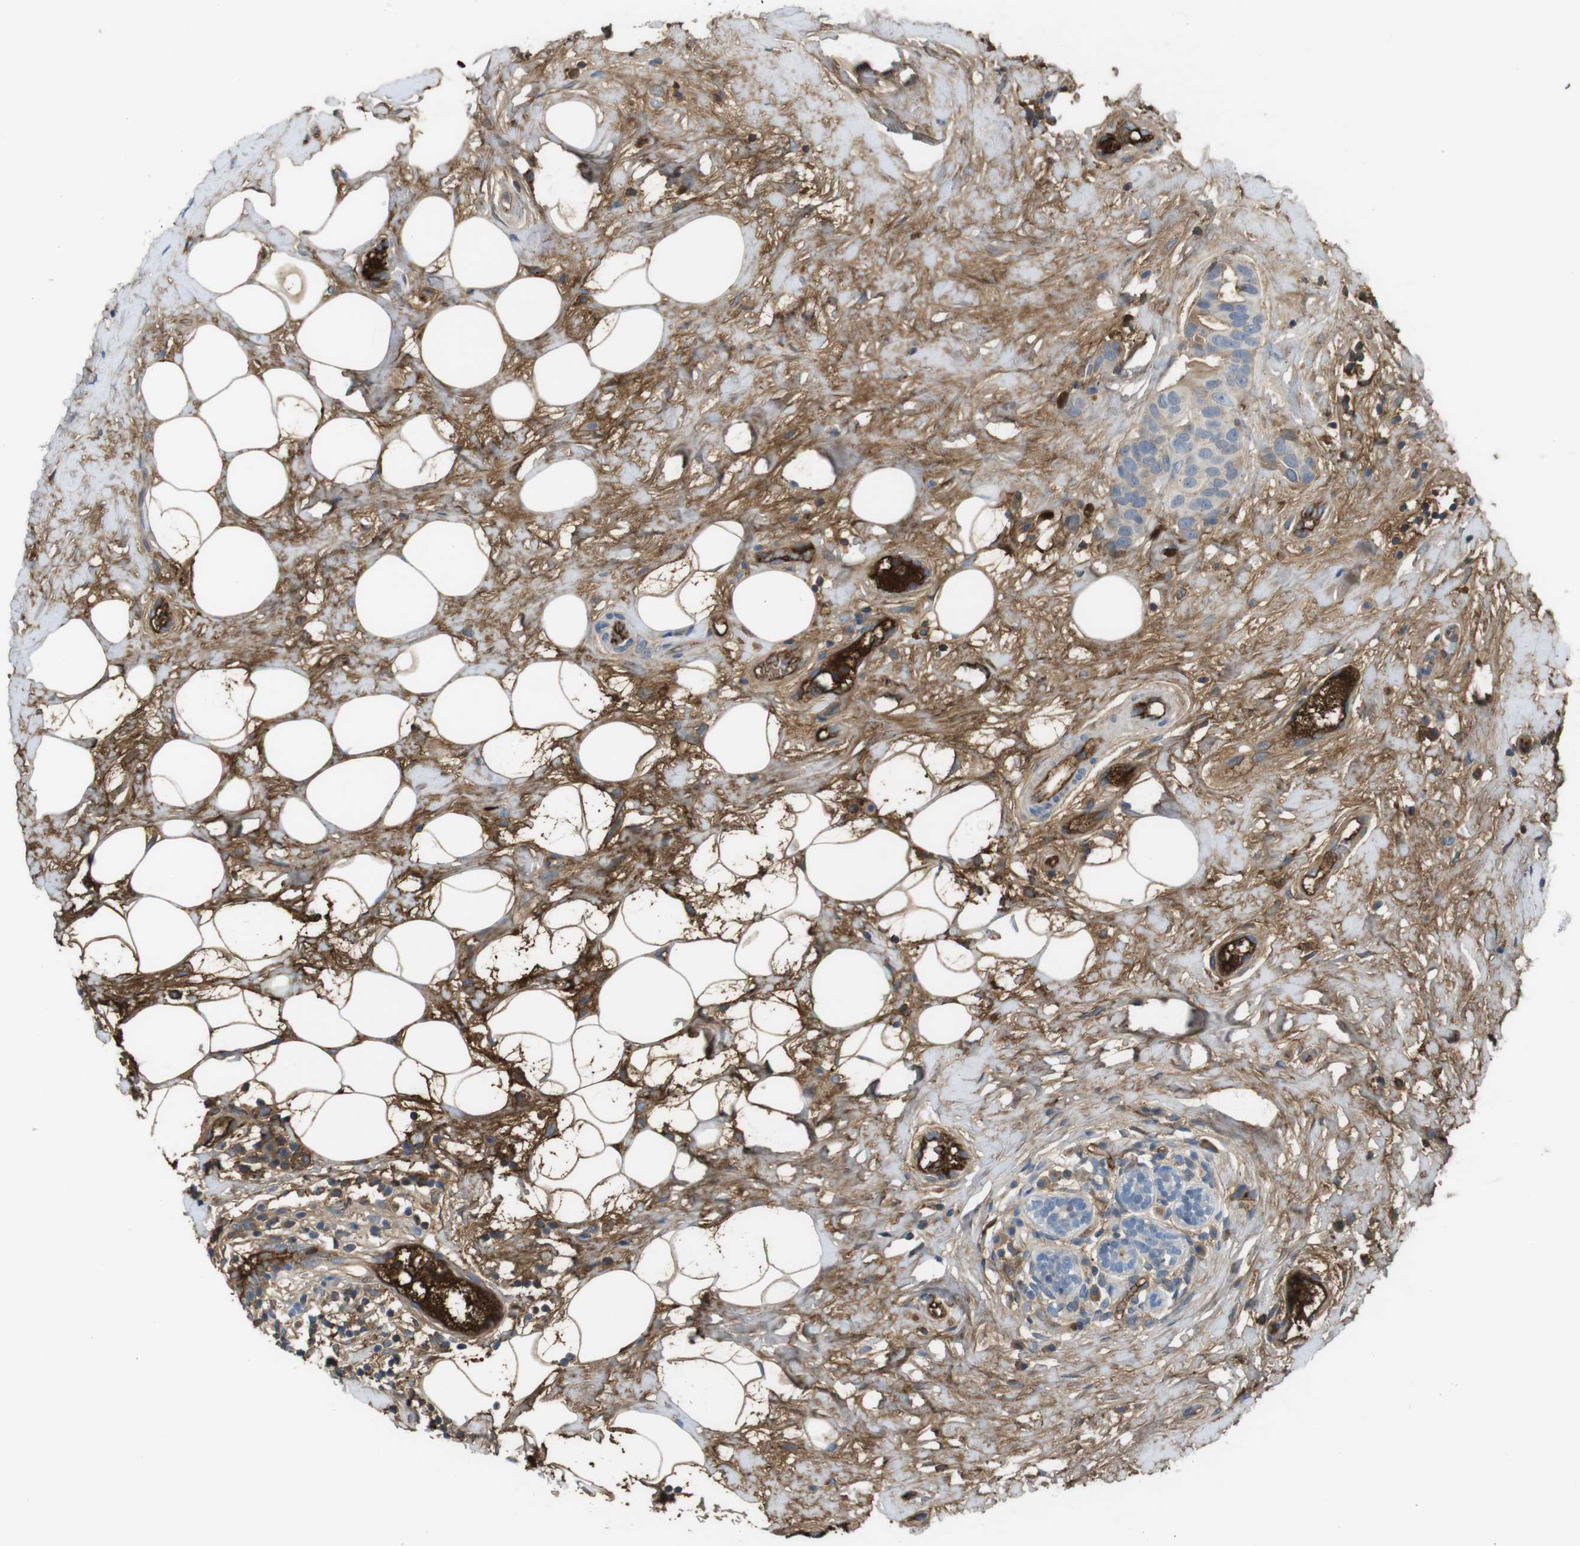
{"staining": {"intensity": "moderate", "quantity": "<25%", "location": "cytoplasmic/membranous"}, "tissue": "breast cancer", "cell_type": "Tumor cells", "image_type": "cancer", "snomed": [{"axis": "morphology", "description": "Normal tissue, NOS"}, {"axis": "morphology", "description": "Duct carcinoma"}, {"axis": "topography", "description": "Breast"}], "caption": "Protein expression analysis of breast invasive ductal carcinoma reveals moderate cytoplasmic/membranous staining in about <25% of tumor cells.", "gene": "LTBP4", "patient": {"sex": "female", "age": 39}}